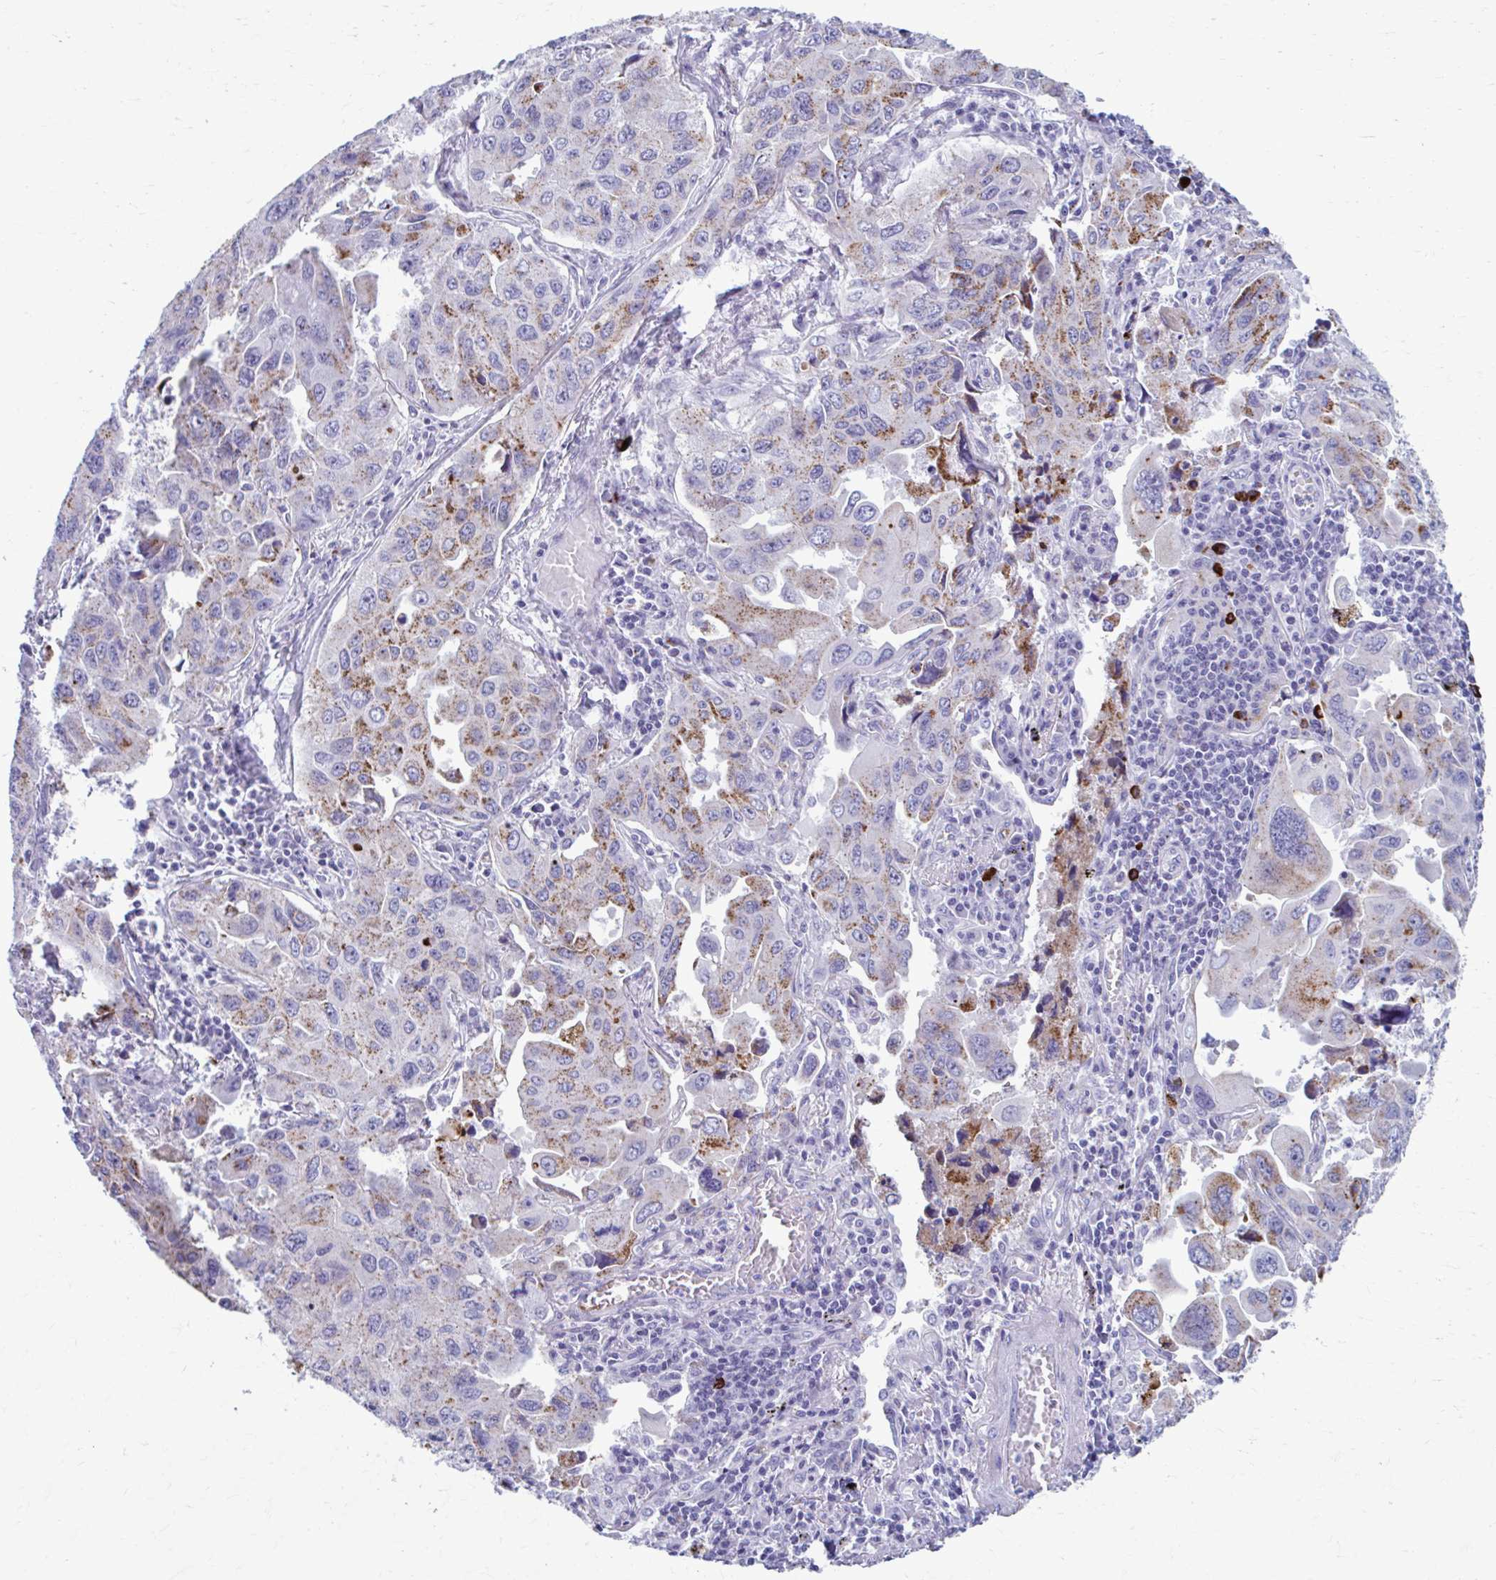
{"staining": {"intensity": "moderate", "quantity": "25%-75%", "location": "cytoplasmic/membranous"}, "tissue": "lung cancer", "cell_type": "Tumor cells", "image_type": "cancer", "snomed": [{"axis": "morphology", "description": "Adenocarcinoma, NOS"}, {"axis": "topography", "description": "Lung"}], "caption": "Adenocarcinoma (lung) stained with a brown dye shows moderate cytoplasmic/membranous positive expression in about 25%-75% of tumor cells.", "gene": "C12orf71", "patient": {"sex": "male", "age": 64}}